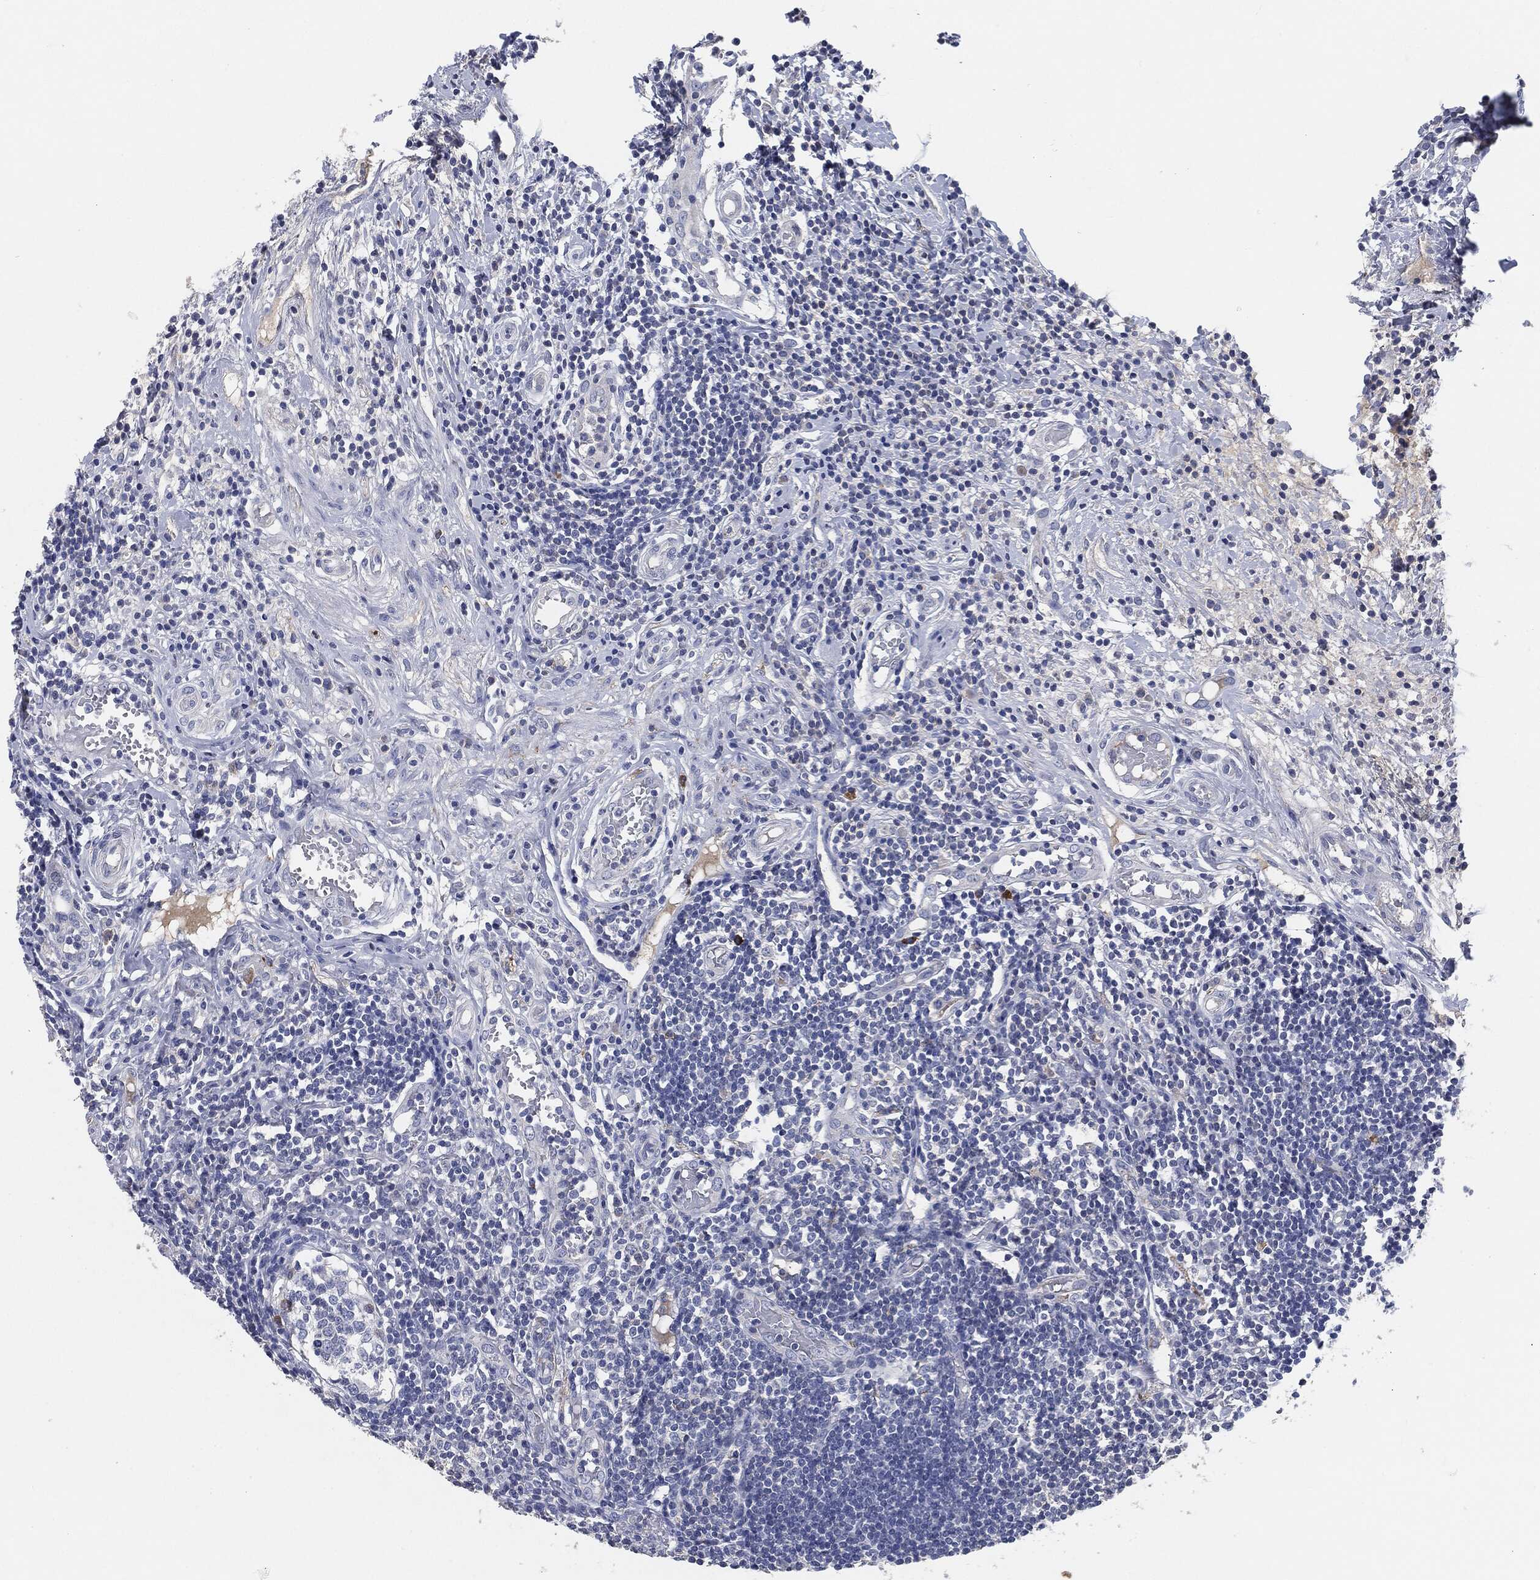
{"staining": {"intensity": "negative", "quantity": "none", "location": "none"}, "tissue": "appendix", "cell_type": "Glandular cells", "image_type": "normal", "snomed": [{"axis": "morphology", "description": "Normal tissue, NOS"}, {"axis": "morphology", "description": "Inflammation, NOS"}, {"axis": "topography", "description": "Appendix"}], "caption": "Immunohistochemical staining of benign human appendix demonstrates no significant positivity in glandular cells.", "gene": "CD27", "patient": {"sex": "male", "age": 16}}